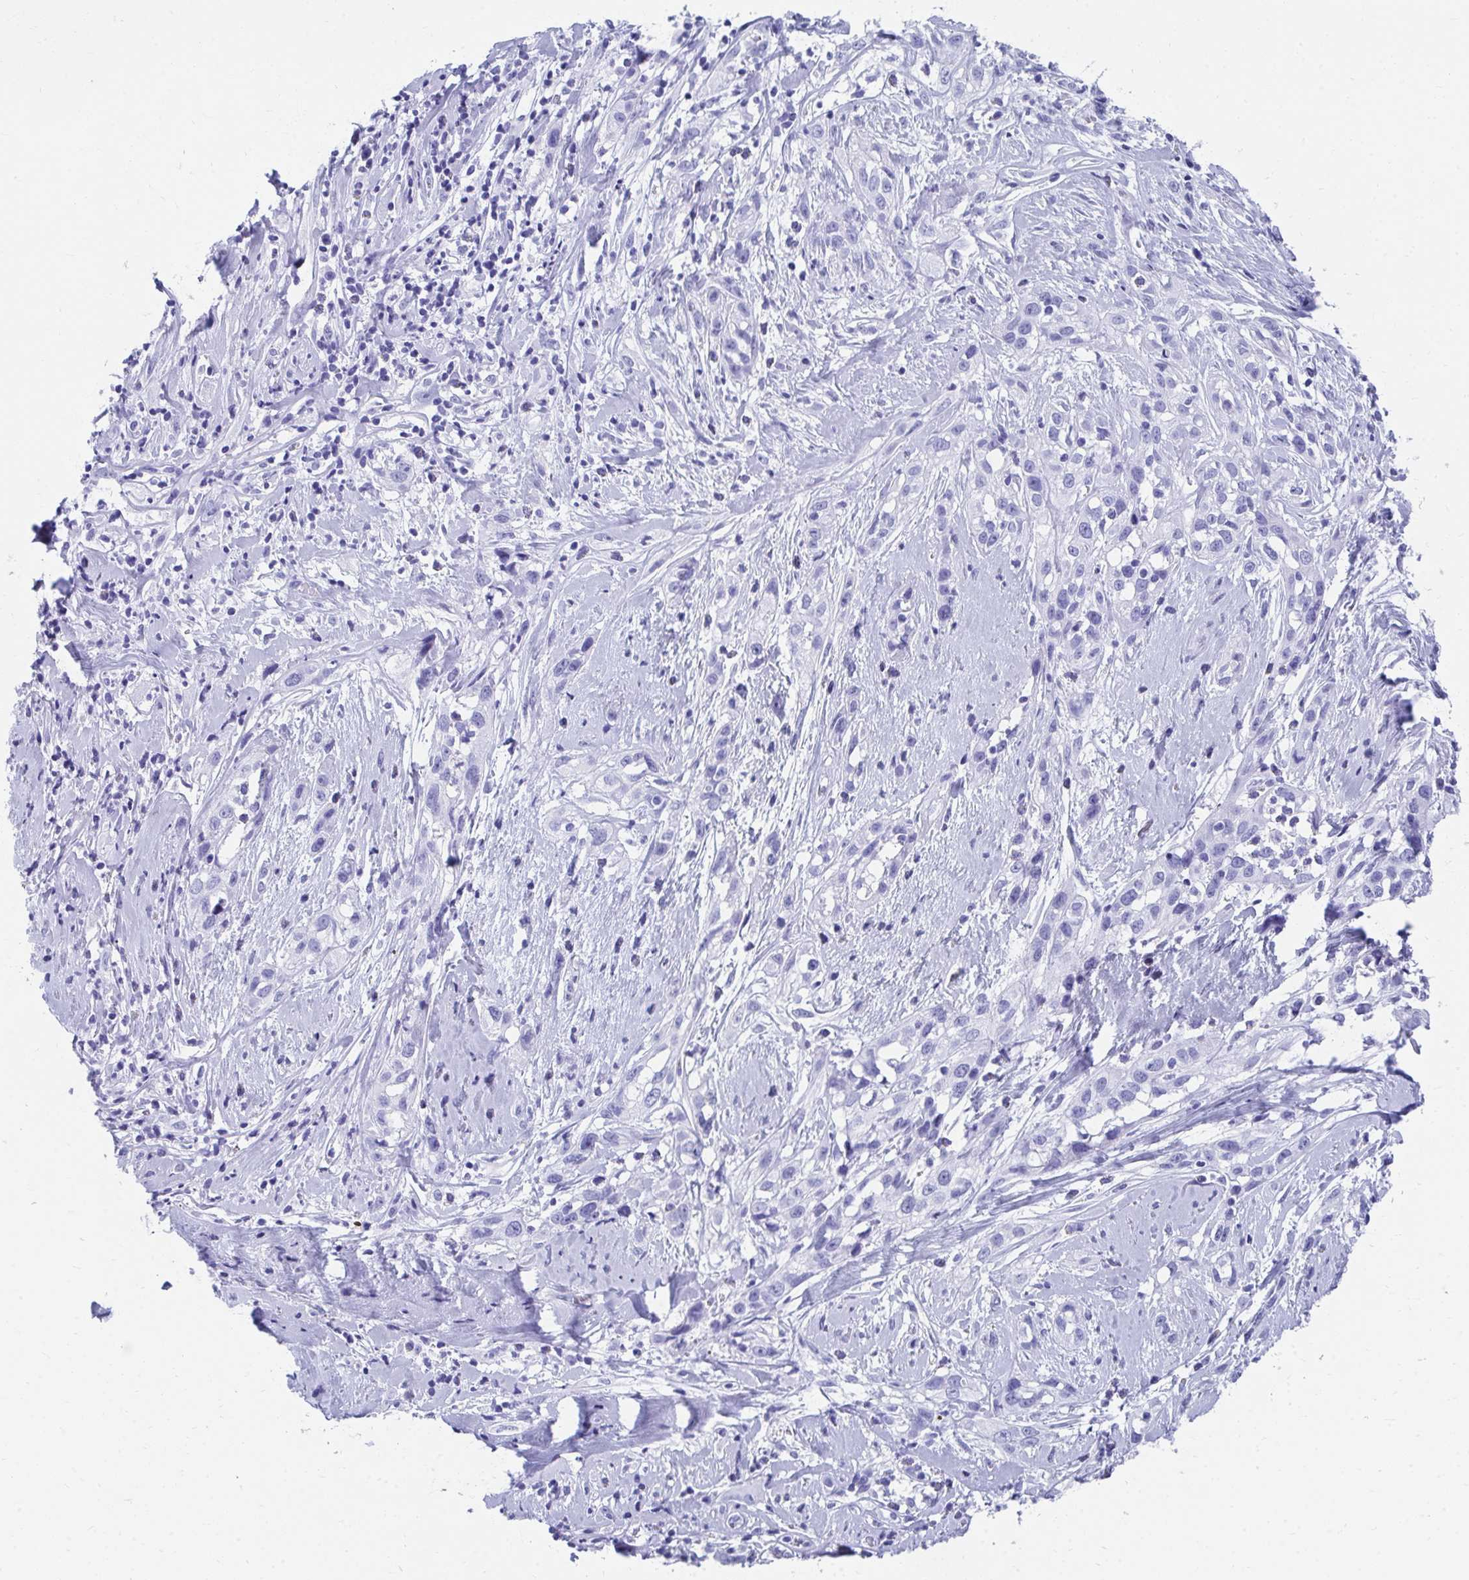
{"staining": {"intensity": "negative", "quantity": "none", "location": "none"}, "tissue": "skin cancer", "cell_type": "Tumor cells", "image_type": "cancer", "snomed": [{"axis": "morphology", "description": "Squamous cell carcinoma, NOS"}, {"axis": "topography", "description": "Skin"}], "caption": "Photomicrograph shows no significant protein expression in tumor cells of skin cancer. (DAB IHC, high magnification).", "gene": "HGD", "patient": {"sex": "male", "age": 82}}